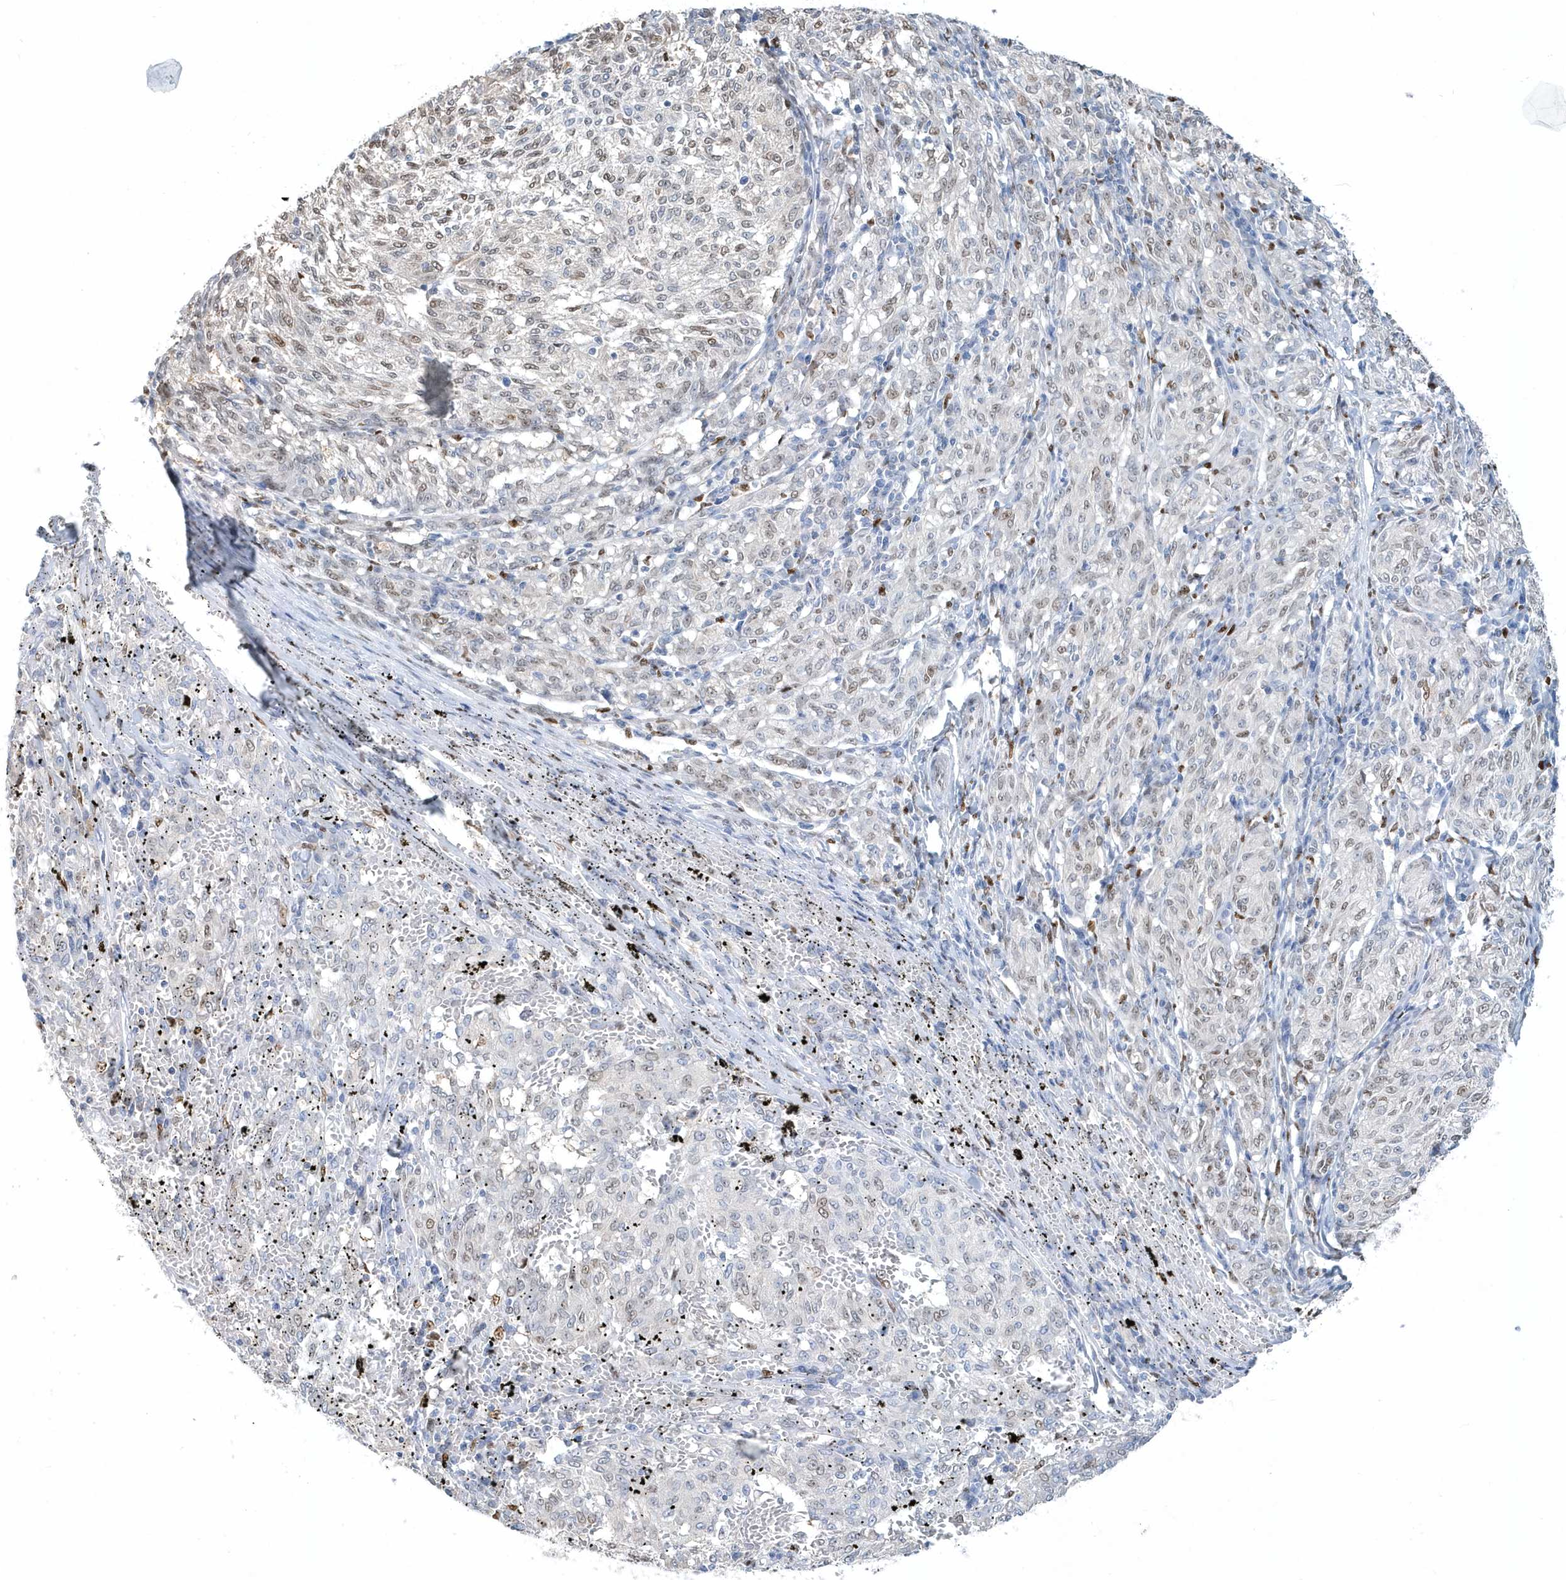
{"staining": {"intensity": "weak", "quantity": "<25%", "location": "nuclear"}, "tissue": "melanoma", "cell_type": "Tumor cells", "image_type": "cancer", "snomed": [{"axis": "morphology", "description": "Malignant melanoma, NOS"}, {"axis": "topography", "description": "Skin"}], "caption": "Melanoma stained for a protein using immunohistochemistry exhibits no staining tumor cells.", "gene": "MACROH2A2", "patient": {"sex": "female", "age": 72}}